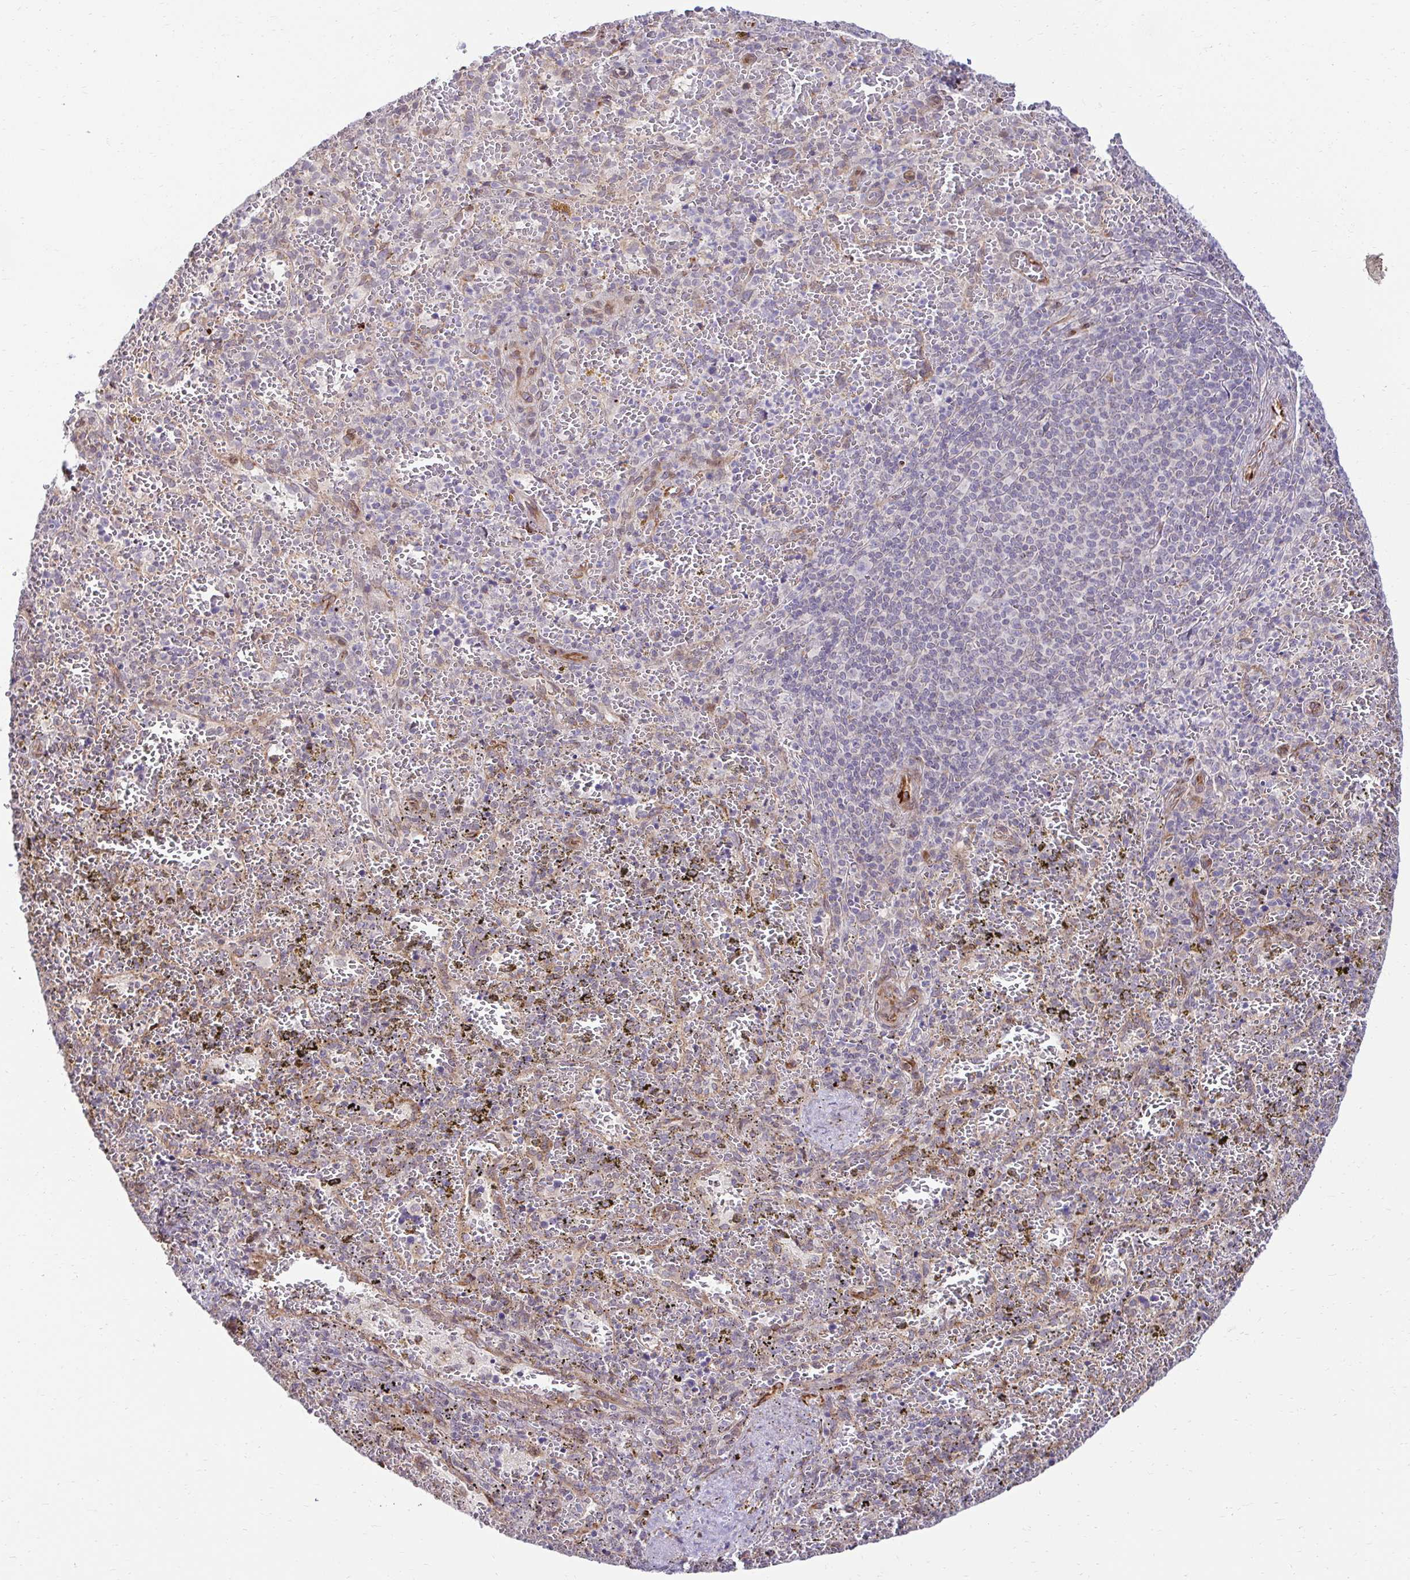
{"staining": {"intensity": "negative", "quantity": "none", "location": "none"}, "tissue": "spleen", "cell_type": "Cells in red pulp", "image_type": "normal", "snomed": [{"axis": "morphology", "description": "Normal tissue, NOS"}, {"axis": "topography", "description": "Spleen"}], "caption": "This is an immunohistochemistry photomicrograph of benign spleen. There is no positivity in cells in red pulp.", "gene": "HPS1", "patient": {"sex": "female", "age": 50}}